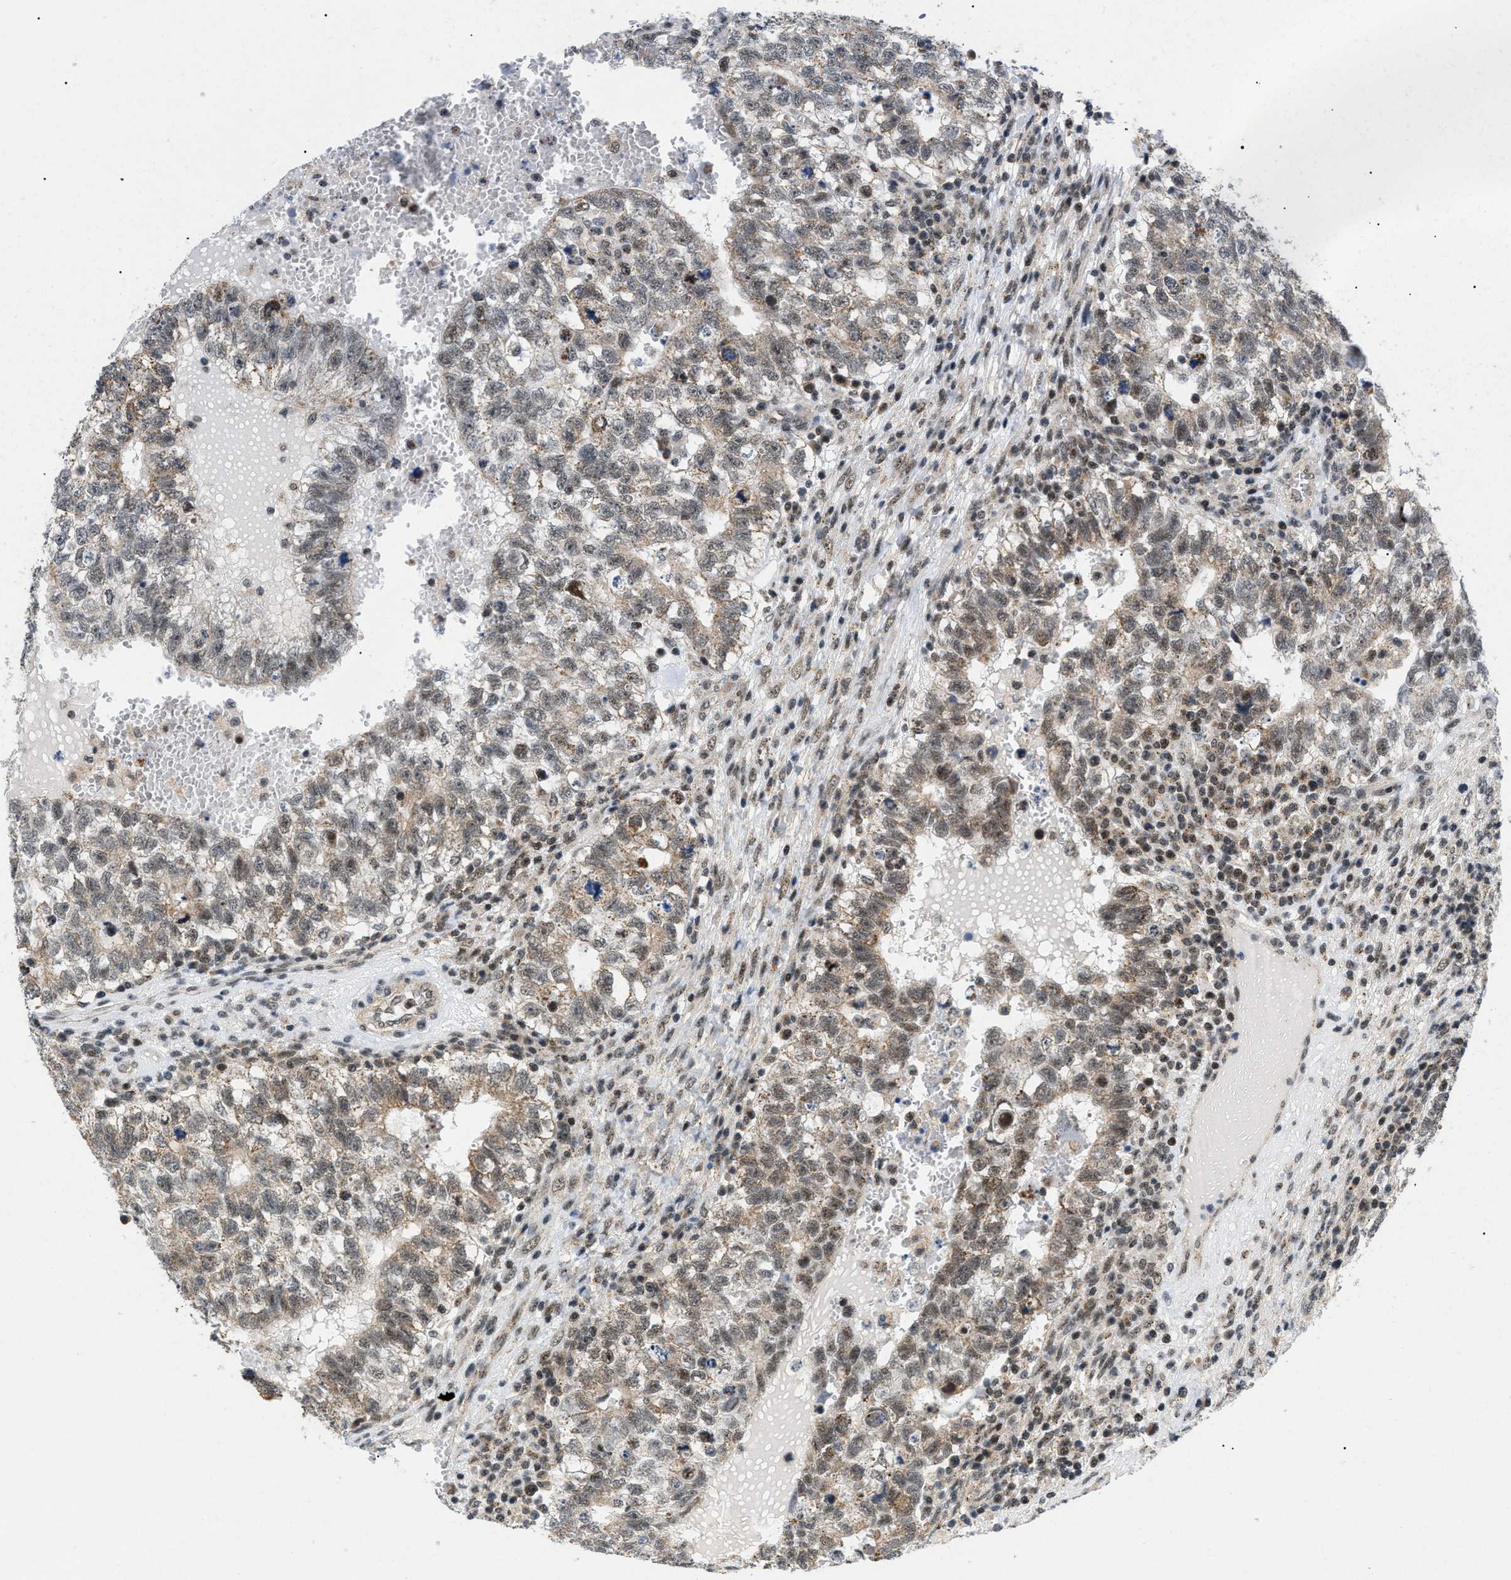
{"staining": {"intensity": "weak", "quantity": ">75%", "location": "cytoplasmic/membranous"}, "tissue": "testis cancer", "cell_type": "Tumor cells", "image_type": "cancer", "snomed": [{"axis": "morphology", "description": "Seminoma, NOS"}, {"axis": "morphology", "description": "Carcinoma, Embryonal, NOS"}, {"axis": "topography", "description": "Testis"}], "caption": "The immunohistochemical stain highlights weak cytoplasmic/membranous positivity in tumor cells of testis embryonal carcinoma tissue. The staining was performed using DAB (3,3'-diaminobenzidine) to visualize the protein expression in brown, while the nuclei were stained in blue with hematoxylin (Magnification: 20x).", "gene": "ZBTB11", "patient": {"sex": "male", "age": 38}}